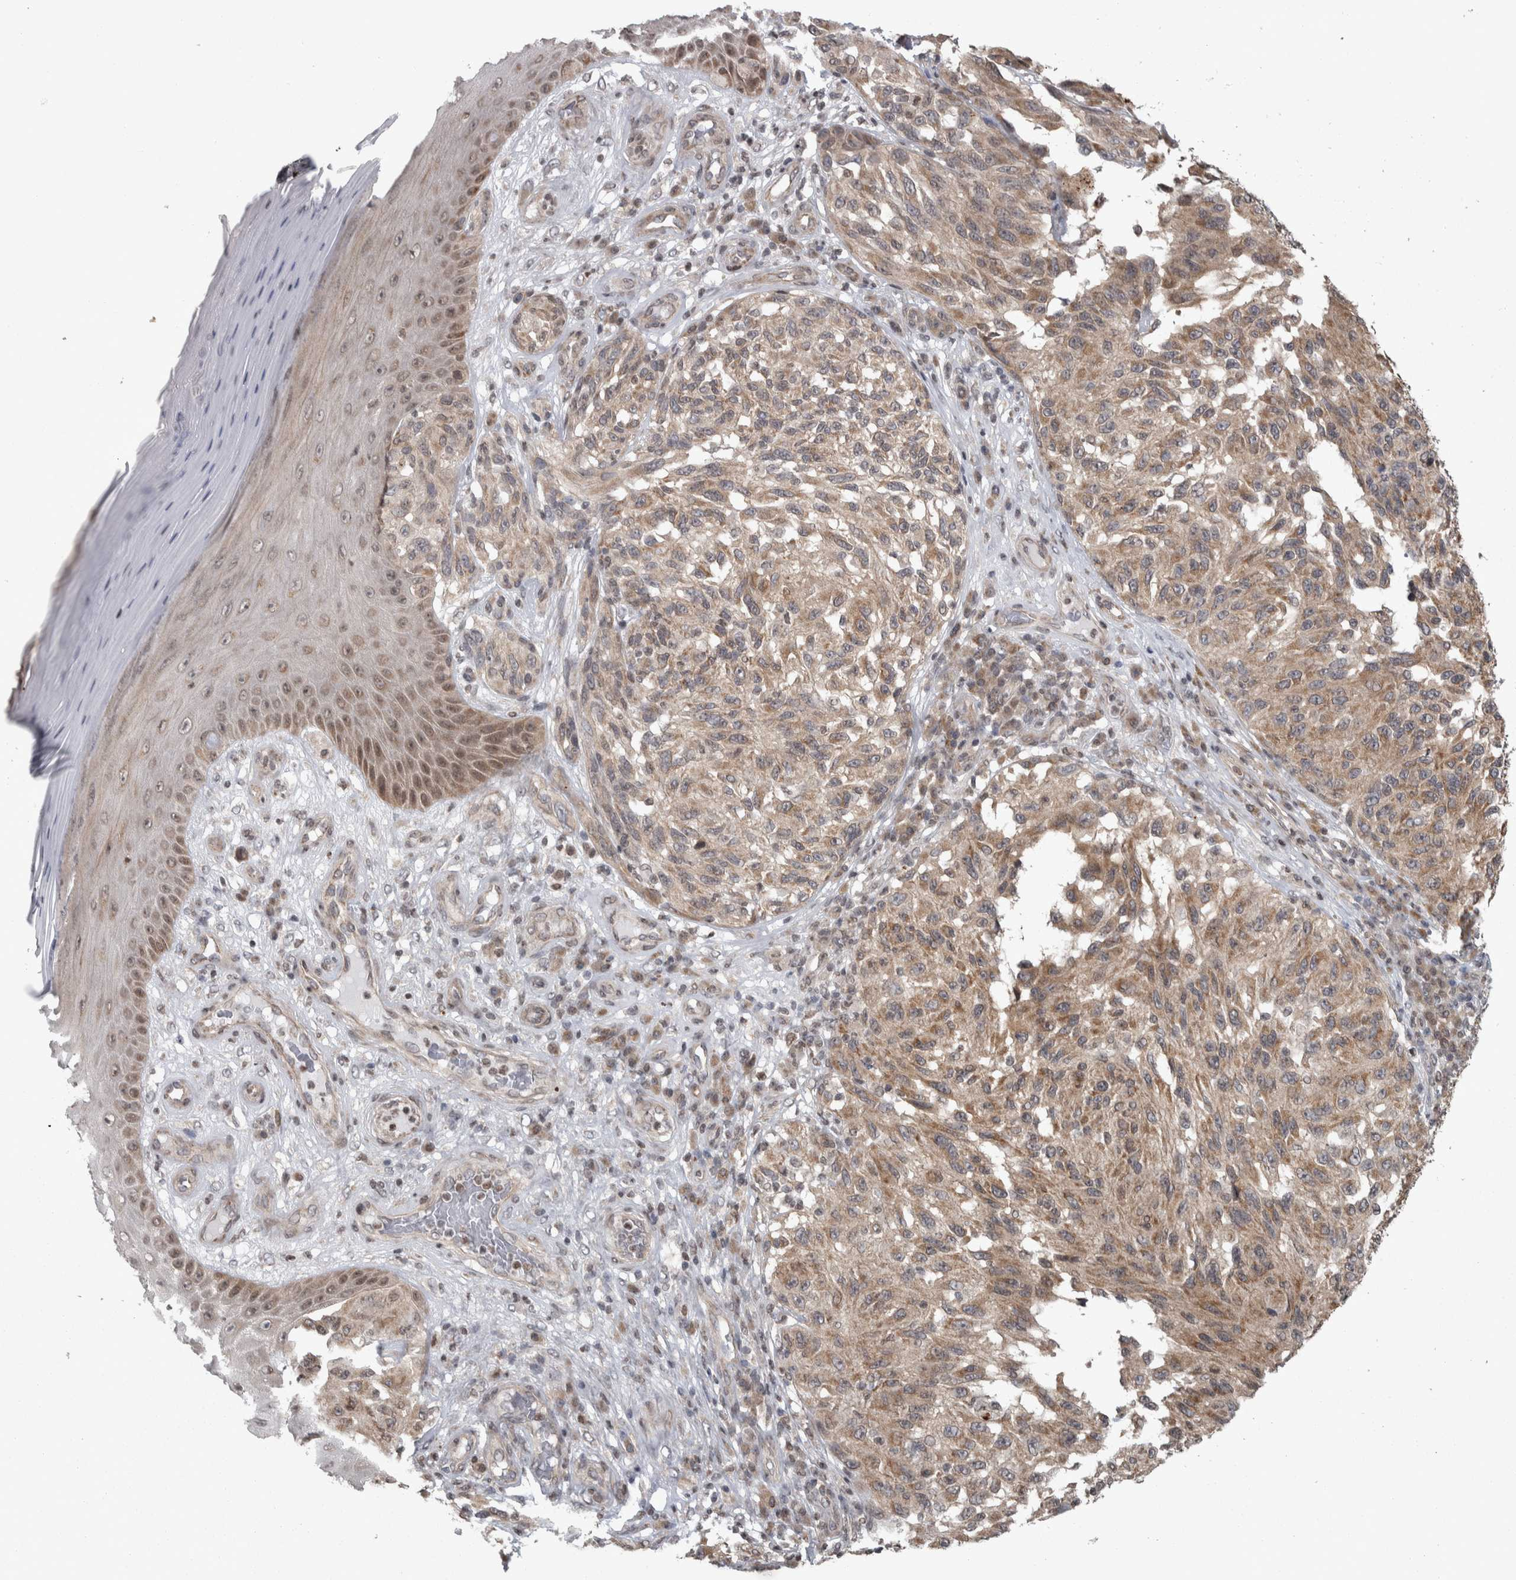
{"staining": {"intensity": "weak", "quantity": ">75%", "location": "cytoplasmic/membranous"}, "tissue": "melanoma", "cell_type": "Tumor cells", "image_type": "cancer", "snomed": [{"axis": "morphology", "description": "Malignant melanoma, NOS"}, {"axis": "topography", "description": "Skin"}], "caption": "Weak cytoplasmic/membranous expression is appreciated in approximately >75% of tumor cells in melanoma.", "gene": "CWC27", "patient": {"sex": "female", "age": 73}}